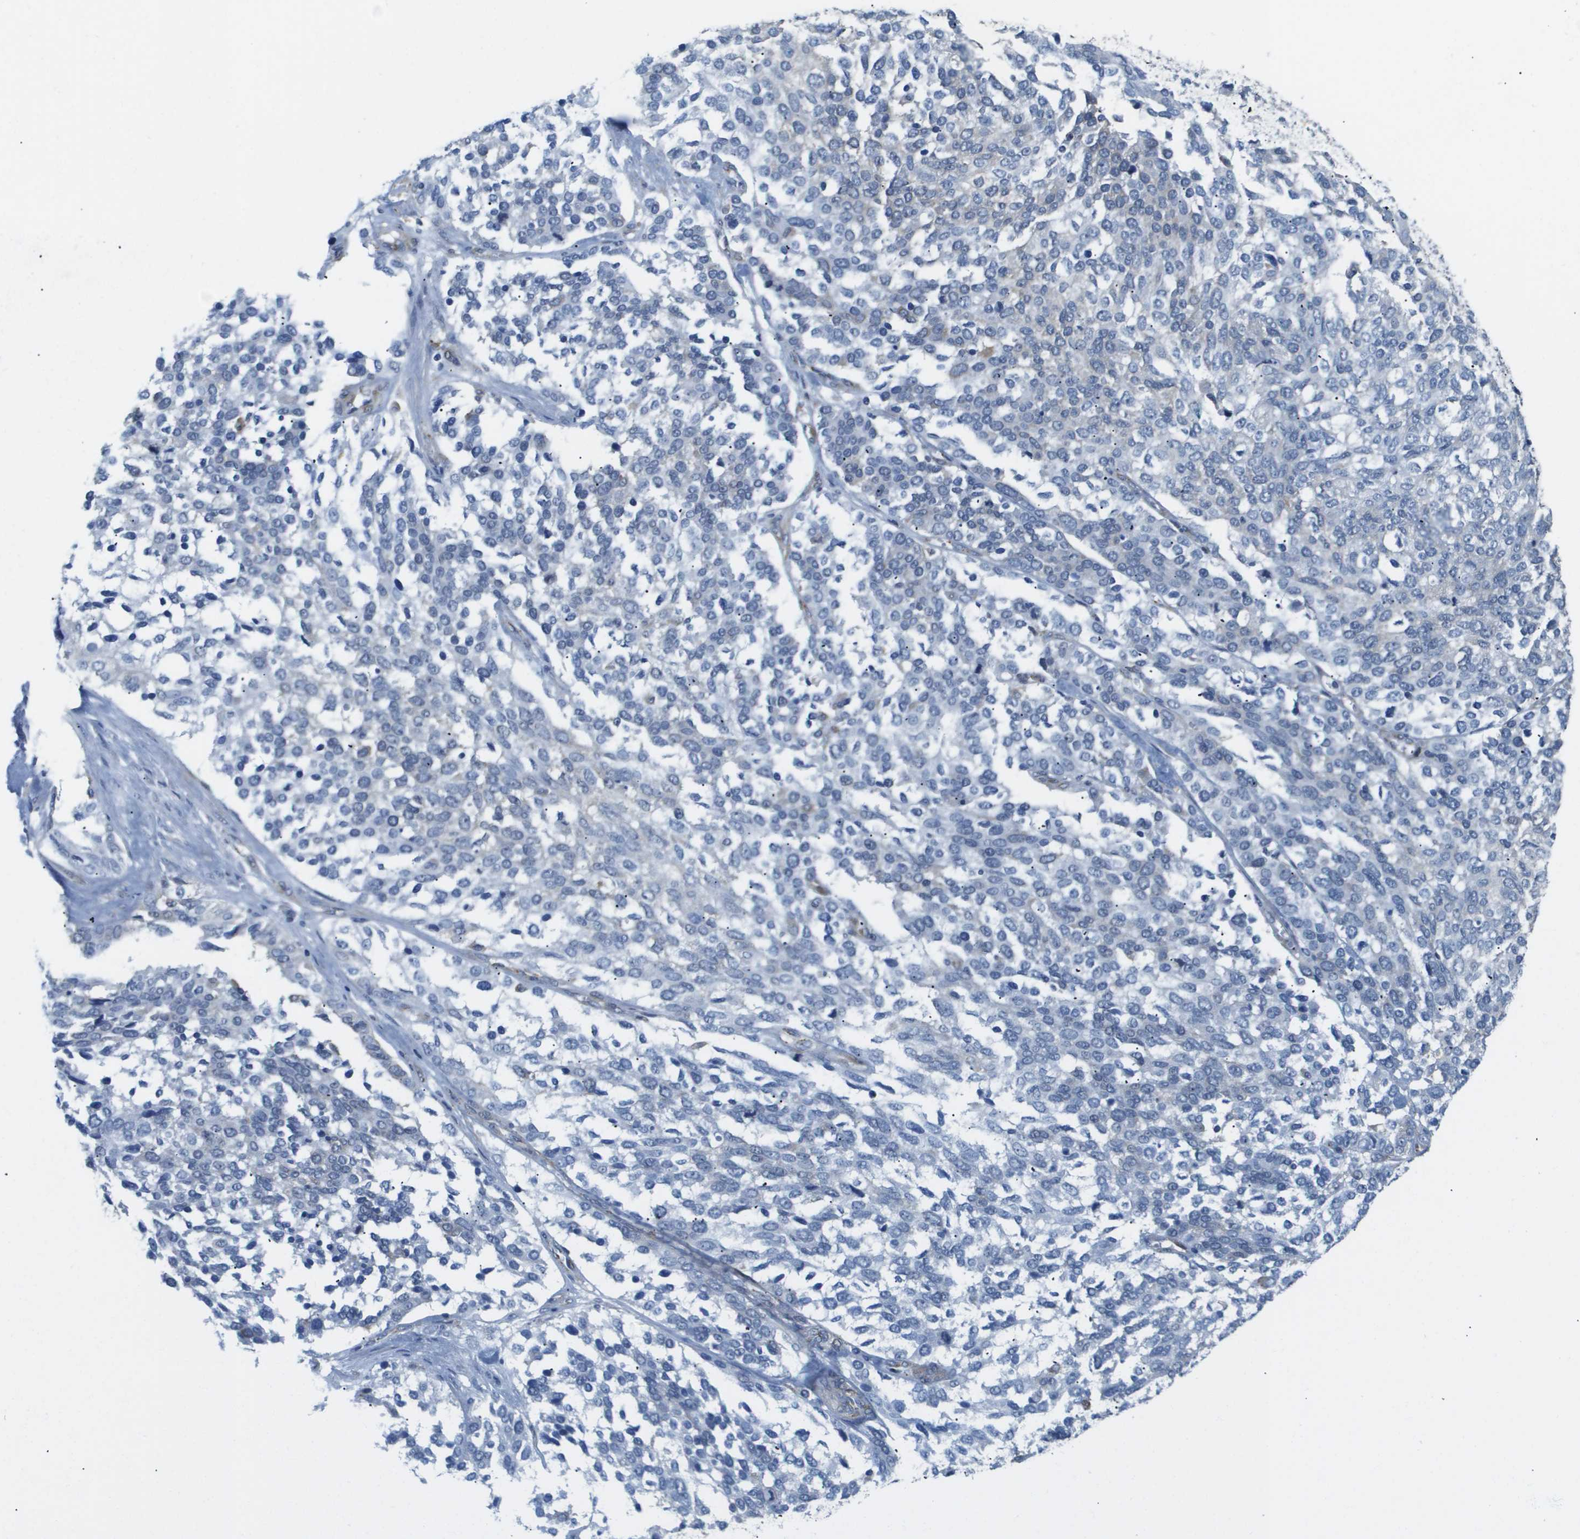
{"staining": {"intensity": "negative", "quantity": "none", "location": "none"}, "tissue": "ovarian cancer", "cell_type": "Tumor cells", "image_type": "cancer", "snomed": [{"axis": "morphology", "description": "Cystadenocarcinoma, serous, NOS"}, {"axis": "topography", "description": "Ovary"}], "caption": "Tumor cells are negative for brown protein staining in ovarian cancer.", "gene": "OTUD5", "patient": {"sex": "female", "age": 44}}